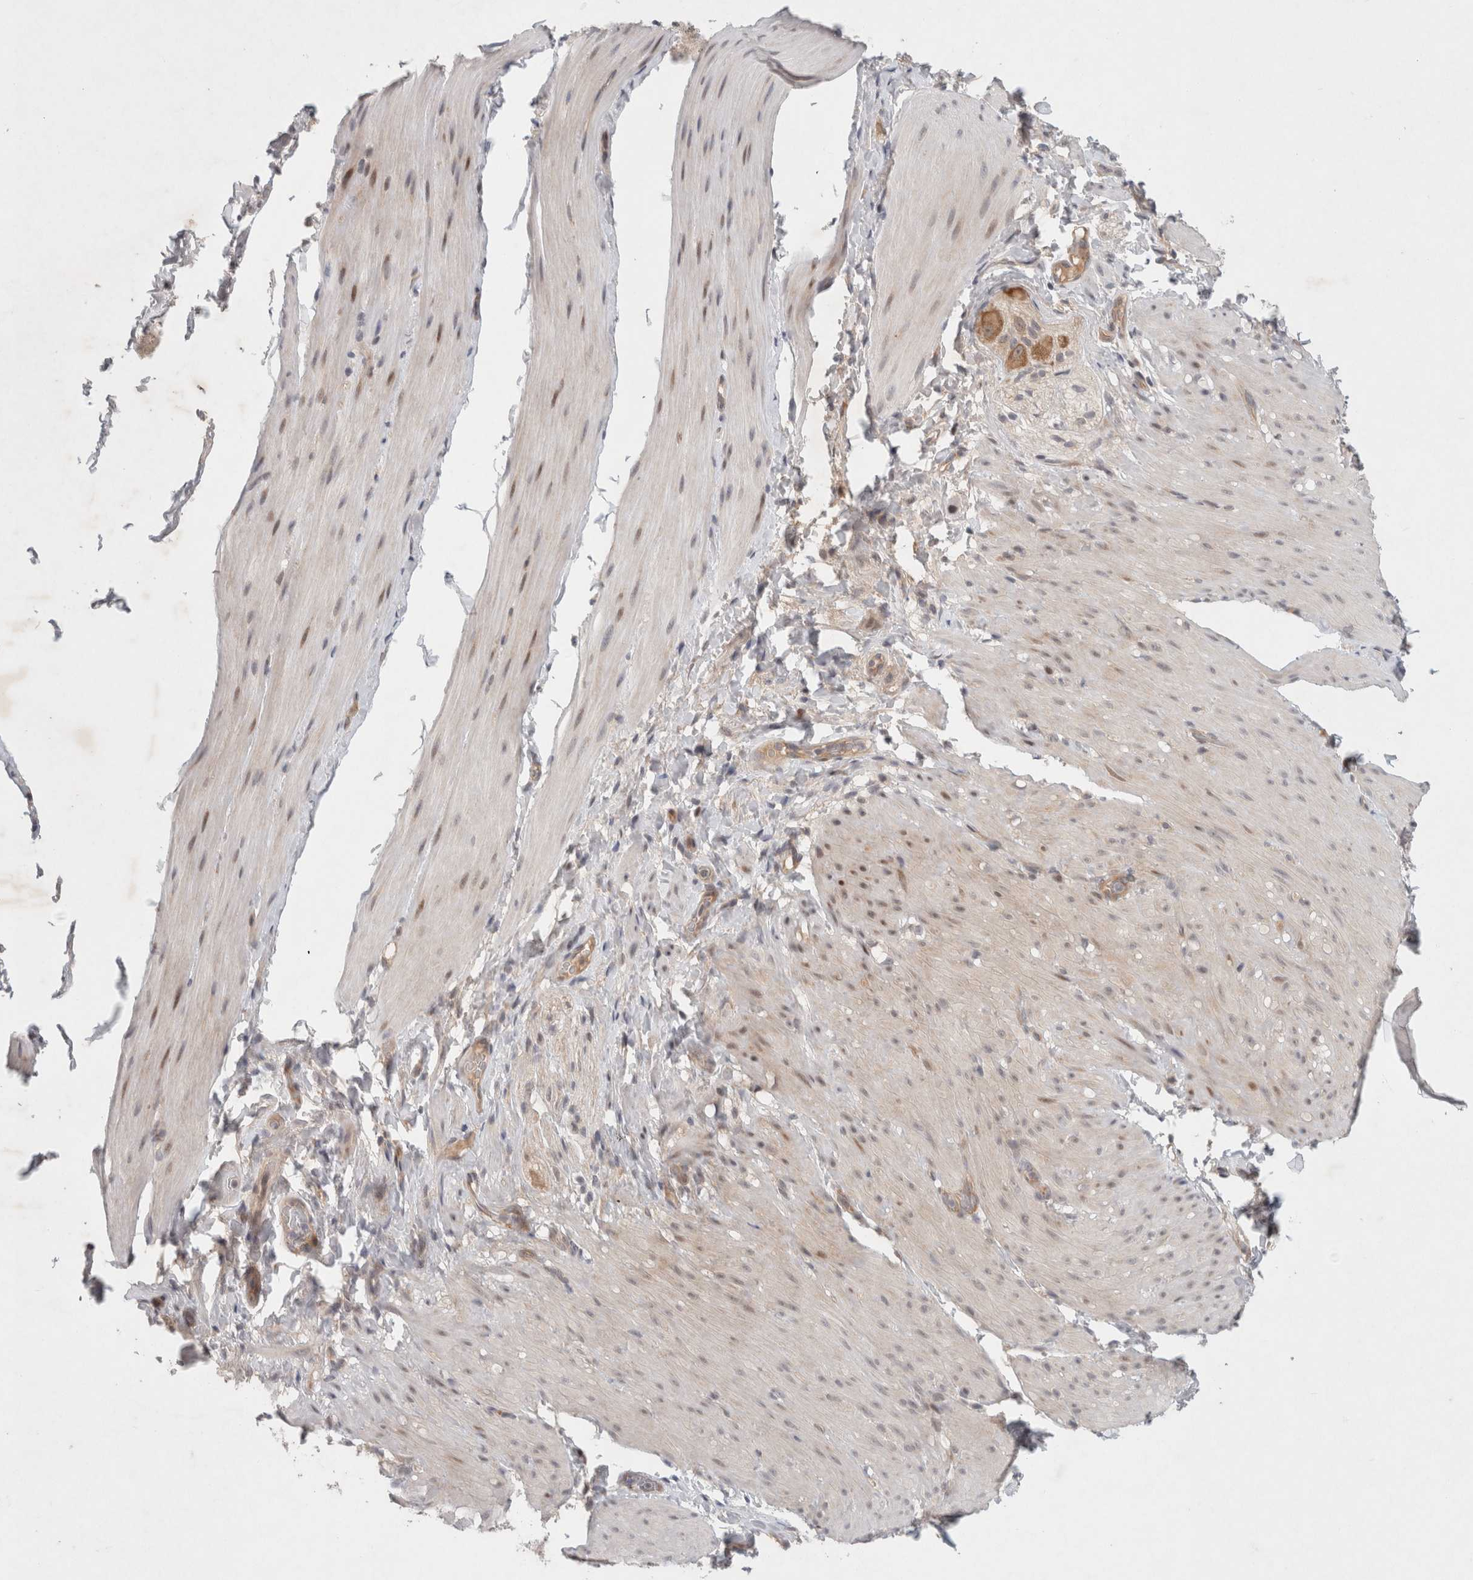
{"staining": {"intensity": "weak", "quantity": "<25%", "location": "cytoplasmic/membranous,nuclear"}, "tissue": "smooth muscle", "cell_type": "Smooth muscle cells", "image_type": "normal", "snomed": [{"axis": "morphology", "description": "Normal tissue, NOS"}, {"axis": "topography", "description": "Smooth muscle"}, {"axis": "topography", "description": "Small intestine"}], "caption": "IHC of normal smooth muscle shows no positivity in smooth muscle cells. (DAB immunohistochemistry, high magnification).", "gene": "RASAL2", "patient": {"sex": "female", "age": 84}}